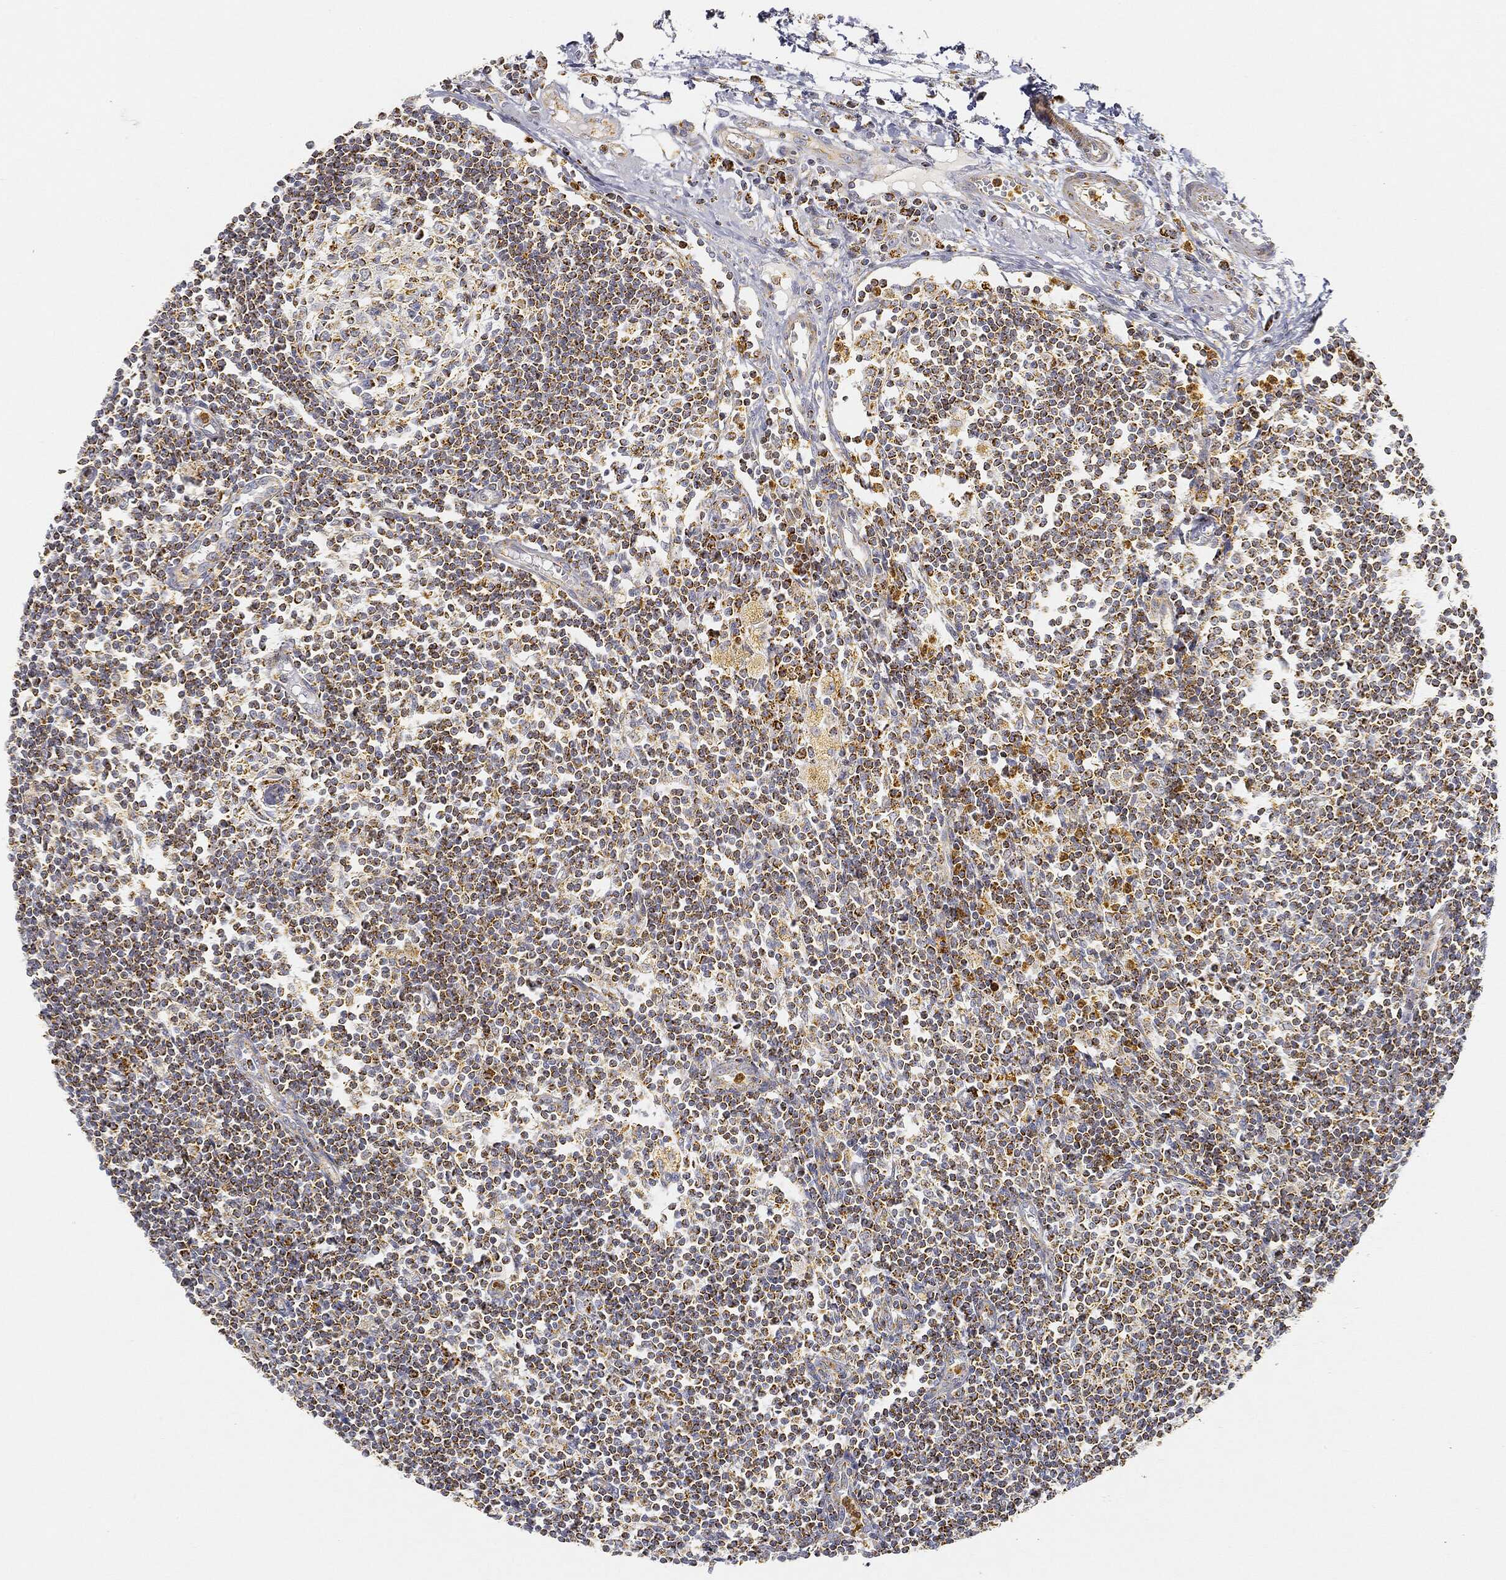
{"staining": {"intensity": "strong", "quantity": ">75%", "location": "cytoplasmic/membranous"}, "tissue": "lymph node", "cell_type": "Germinal center cells", "image_type": "normal", "snomed": [{"axis": "morphology", "description": "Normal tissue, NOS"}, {"axis": "morphology", "description": "Adenocarcinoma, NOS"}, {"axis": "topography", "description": "Lymph node"}, {"axis": "topography", "description": "Pancreas"}], "caption": "Protein expression by immunohistochemistry (IHC) reveals strong cytoplasmic/membranous staining in about >75% of germinal center cells in unremarkable lymph node. Nuclei are stained in blue.", "gene": "CAPN15", "patient": {"sex": "female", "age": 58}}